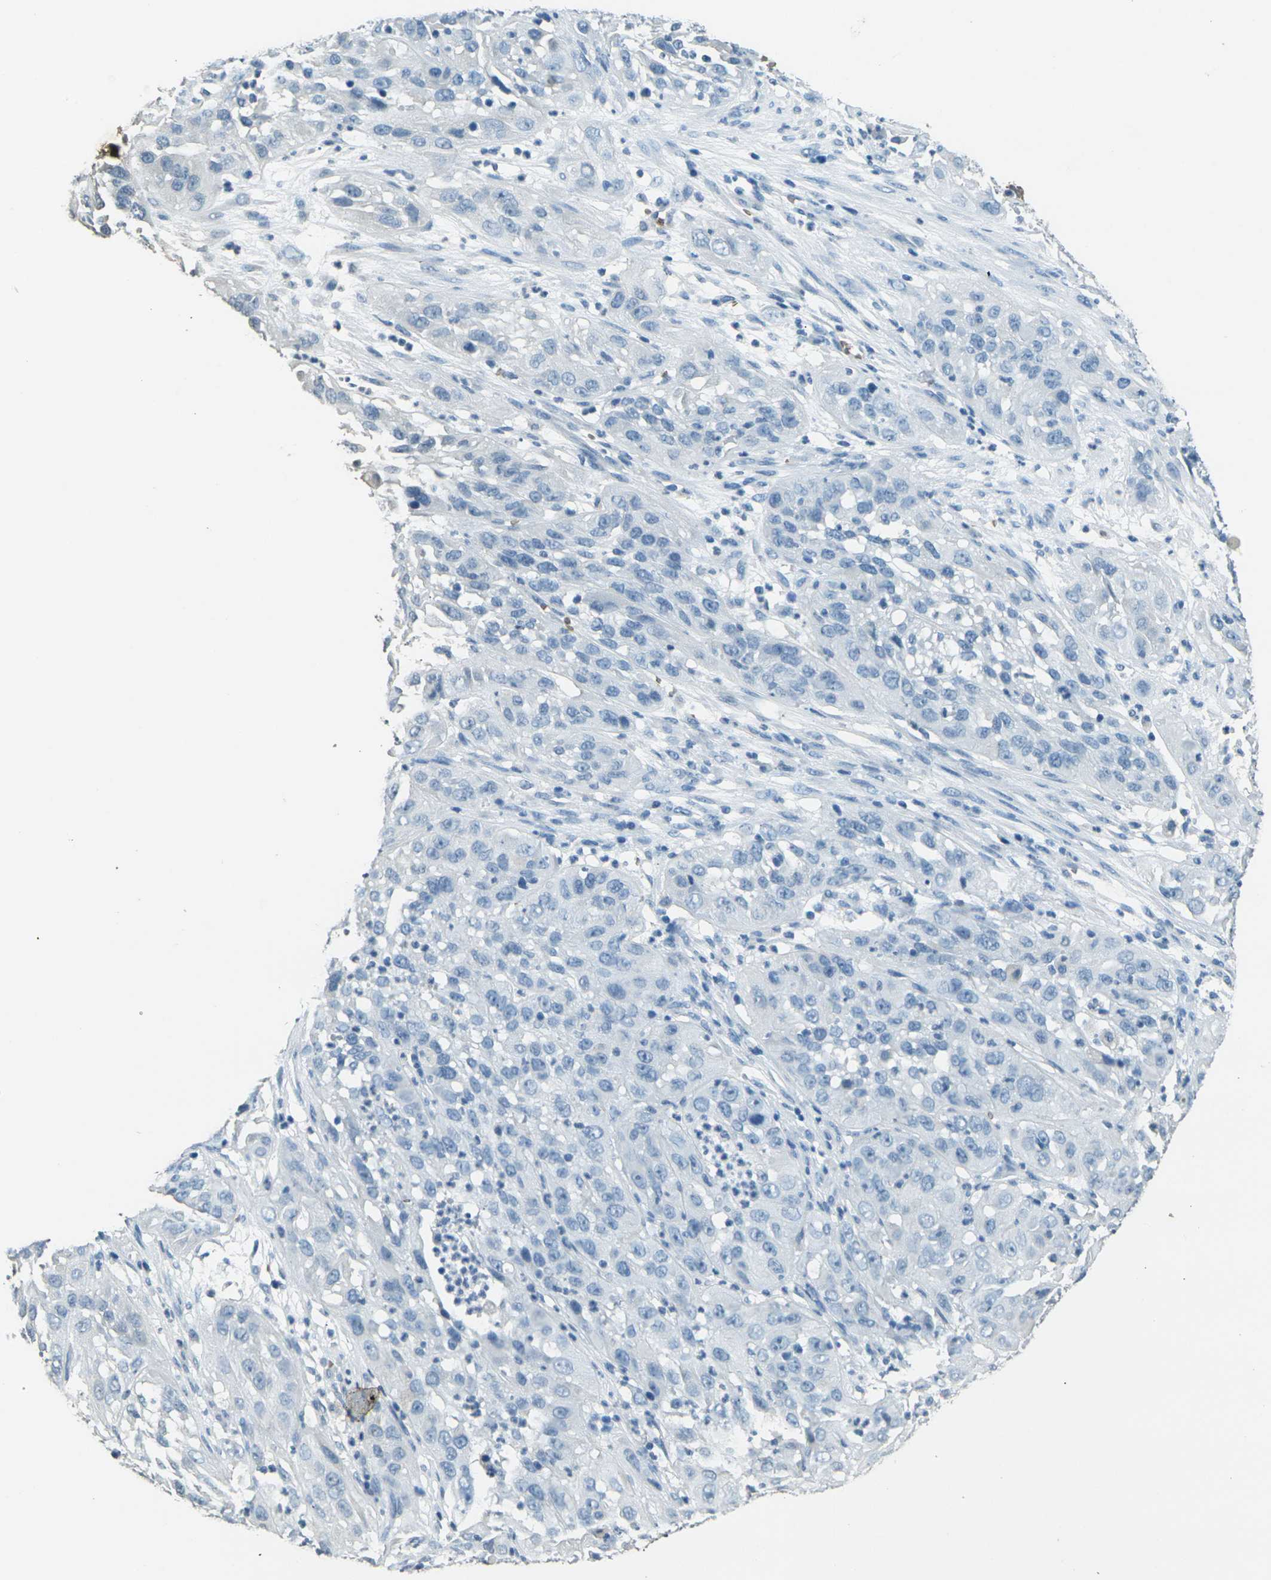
{"staining": {"intensity": "negative", "quantity": "none", "location": "none"}, "tissue": "cervical cancer", "cell_type": "Tumor cells", "image_type": "cancer", "snomed": [{"axis": "morphology", "description": "Squamous cell carcinoma, NOS"}, {"axis": "topography", "description": "Cervix"}], "caption": "Immunohistochemical staining of squamous cell carcinoma (cervical) exhibits no significant staining in tumor cells.", "gene": "HBB", "patient": {"sex": "female", "age": 32}}